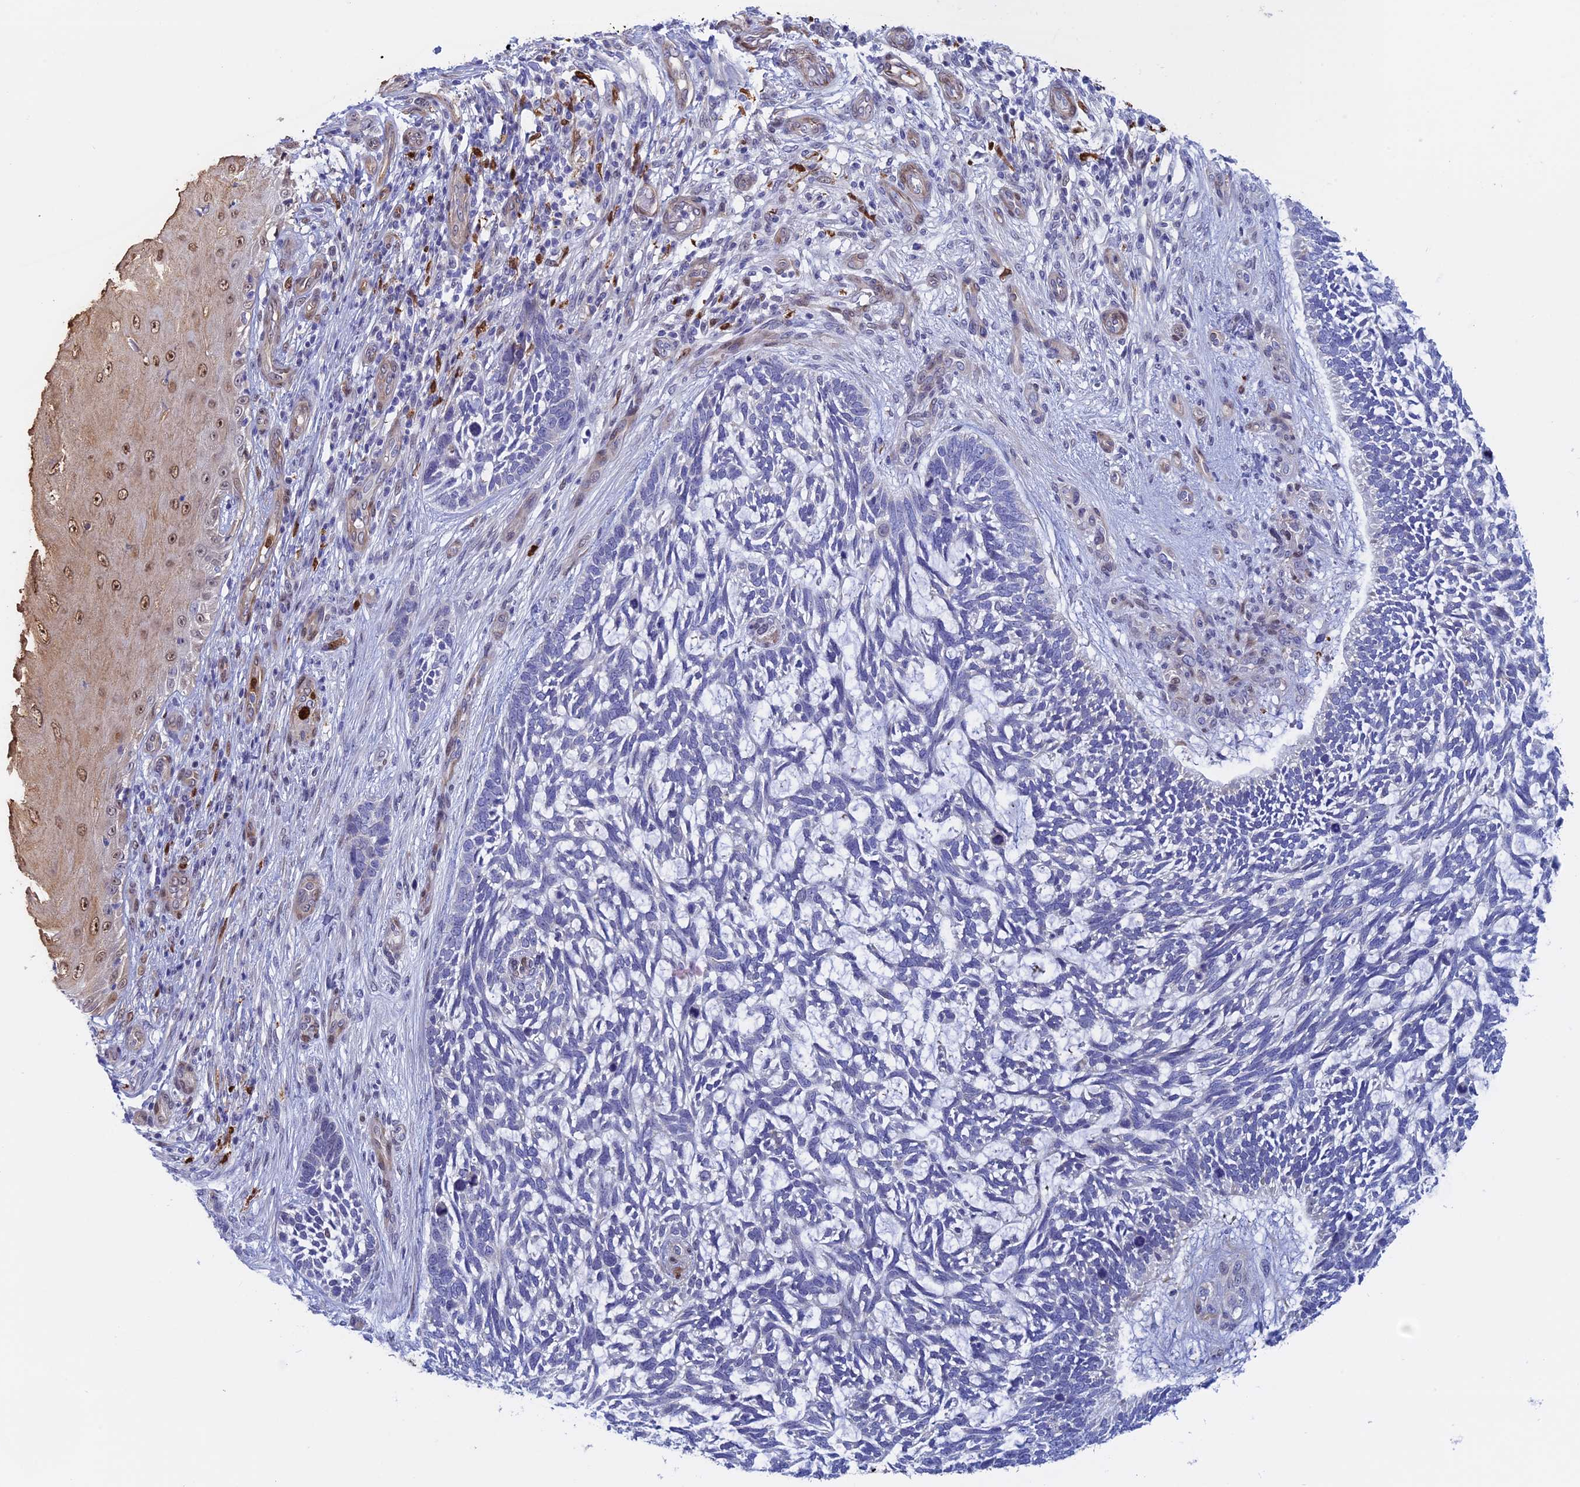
{"staining": {"intensity": "negative", "quantity": "none", "location": "none"}, "tissue": "skin cancer", "cell_type": "Tumor cells", "image_type": "cancer", "snomed": [{"axis": "morphology", "description": "Basal cell carcinoma"}, {"axis": "topography", "description": "Skin"}], "caption": "The micrograph reveals no staining of tumor cells in skin cancer (basal cell carcinoma). (DAB immunohistochemistry (IHC), high magnification).", "gene": "SLC26A1", "patient": {"sex": "male", "age": 88}}